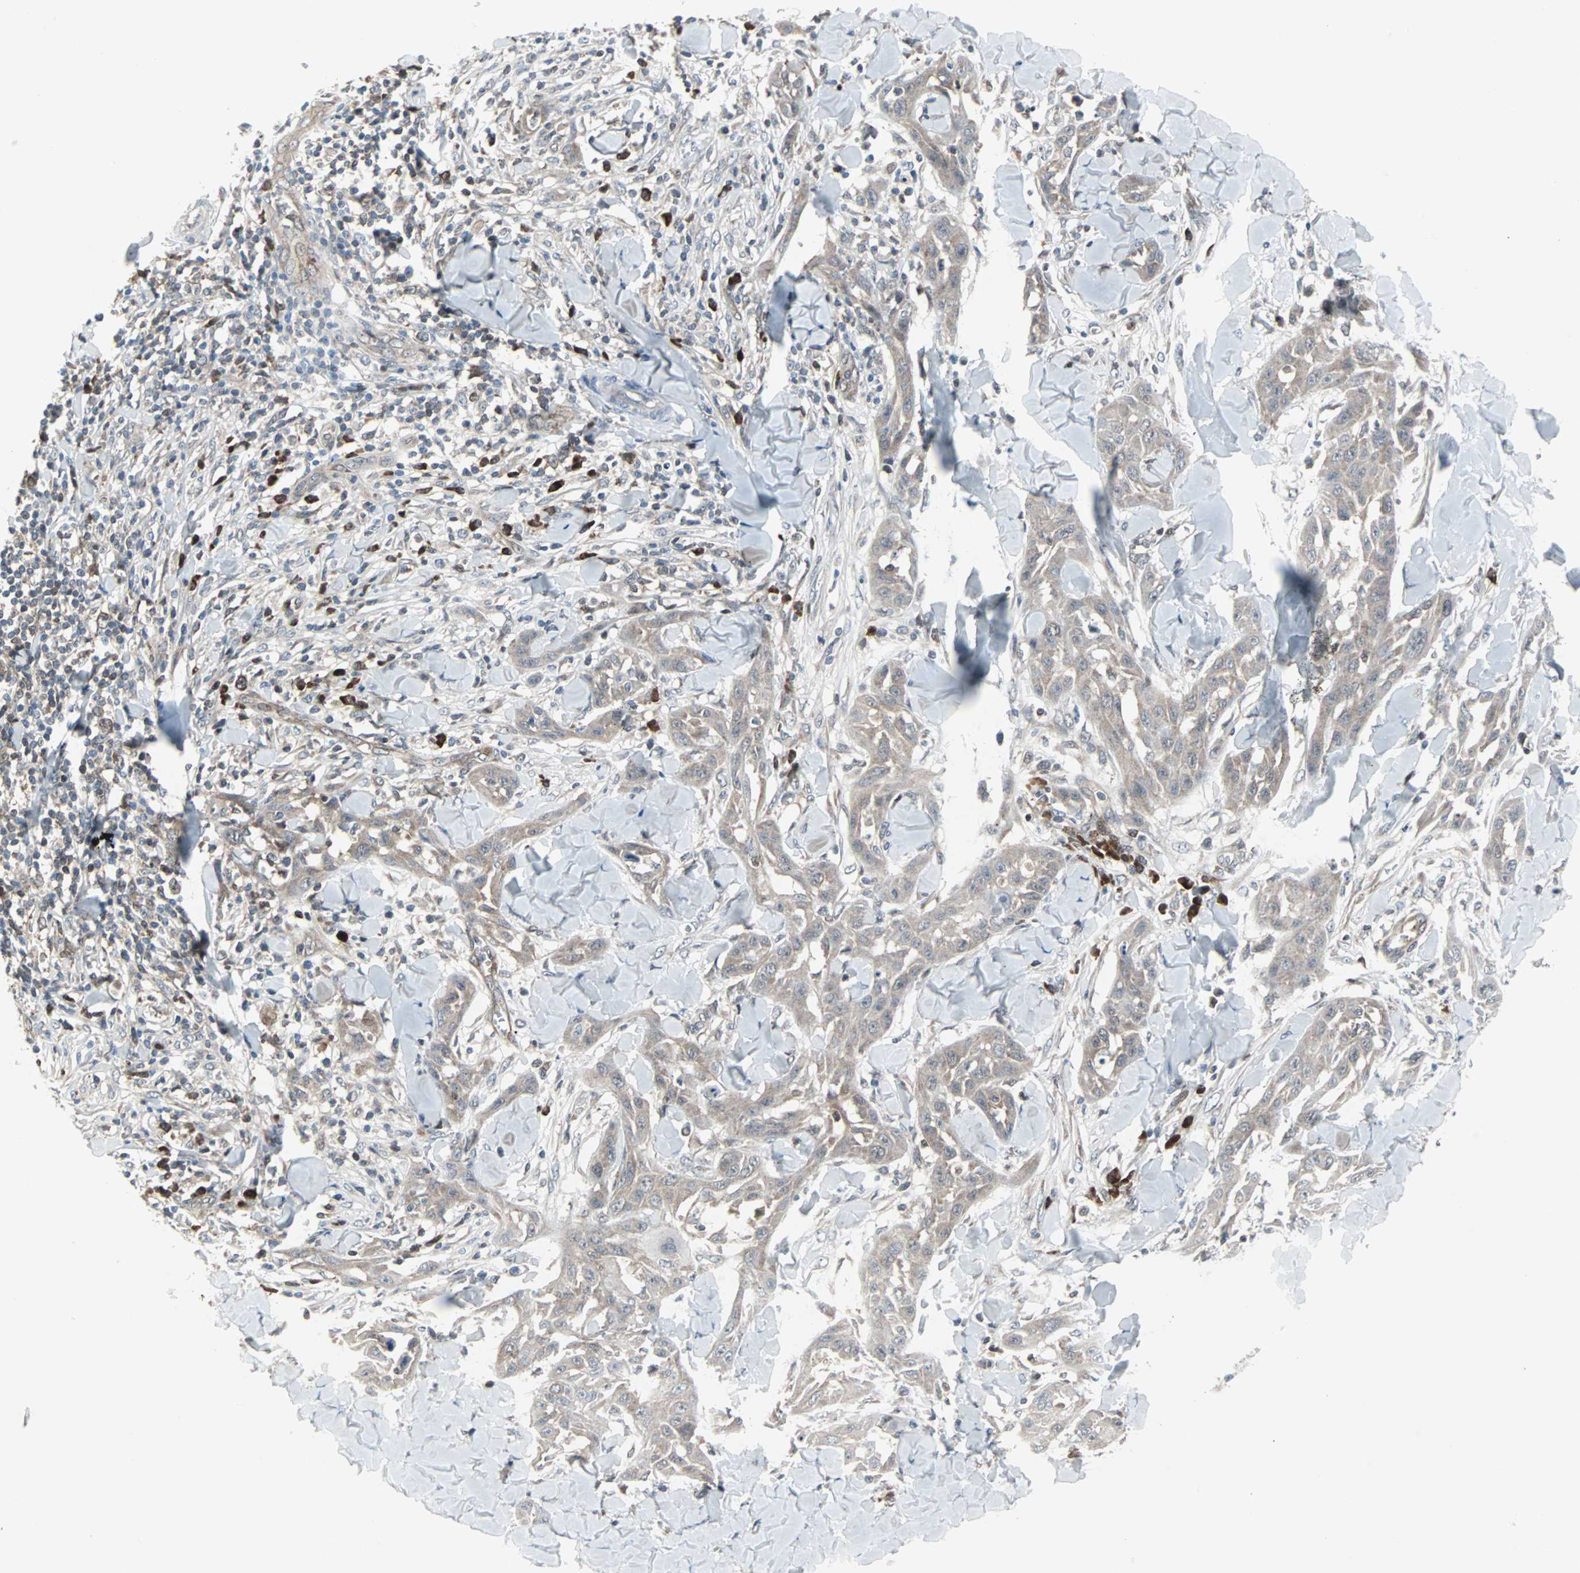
{"staining": {"intensity": "negative", "quantity": "none", "location": "none"}, "tissue": "skin cancer", "cell_type": "Tumor cells", "image_type": "cancer", "snomed": [{"axis": "morphology", "description": "Squamous cell carcinoma, NOS"}, {"axis": "topography", "description": "Skin"}], "caption": "A histopathology image of skin cancer (squamous cell carcinoma) stained for a protein shows no brown staining in tumor cells. (Brightfield microscopy of DAB immunohistochemistry (IHC) at high magnification).", "gene": "CASP3", "patient": {"sex": "male", "age": 24}}